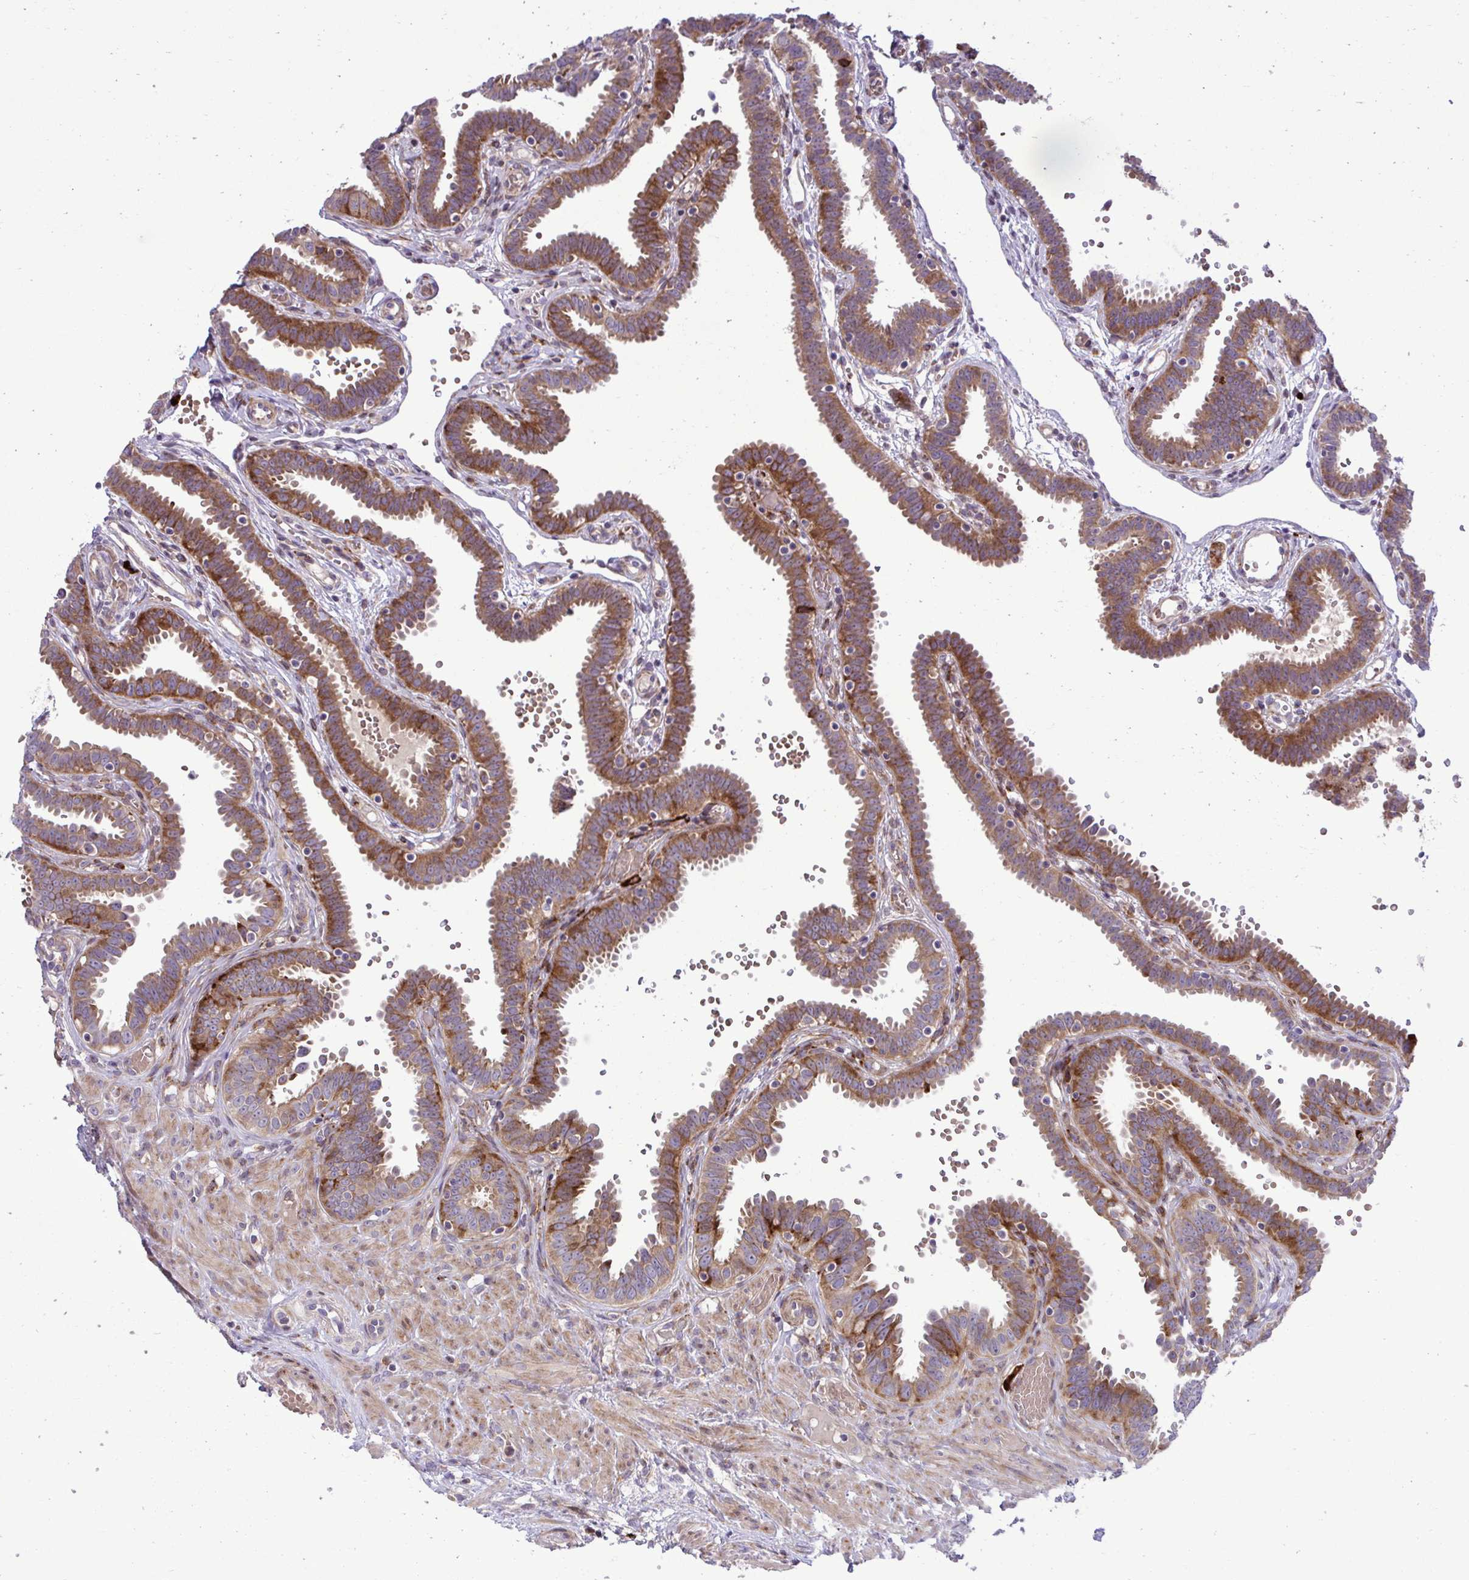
{"staining": {"intensity": "moderate", "quantity": ">75%", "location": "cytoplasmic/membranous"}, "tissue": "fallopian tube", "cell_type": "Glandular cells", "image_type": "normal", "snomed": [{"axis": "morphology", "description": "Normal tissue, NOS"}, {"axis": "topography", "description": "Fallopian tube"}], "caption": "Benign fallopian tube was stained to show a protein in brown. There is medium levels of moderate cytoplasmic/membranous positivity in approximately >75% of glandular cells. Nuclei are stained in blue.", "gene": "LIMS1", "patient": {"sex": "female", "age": 37}}